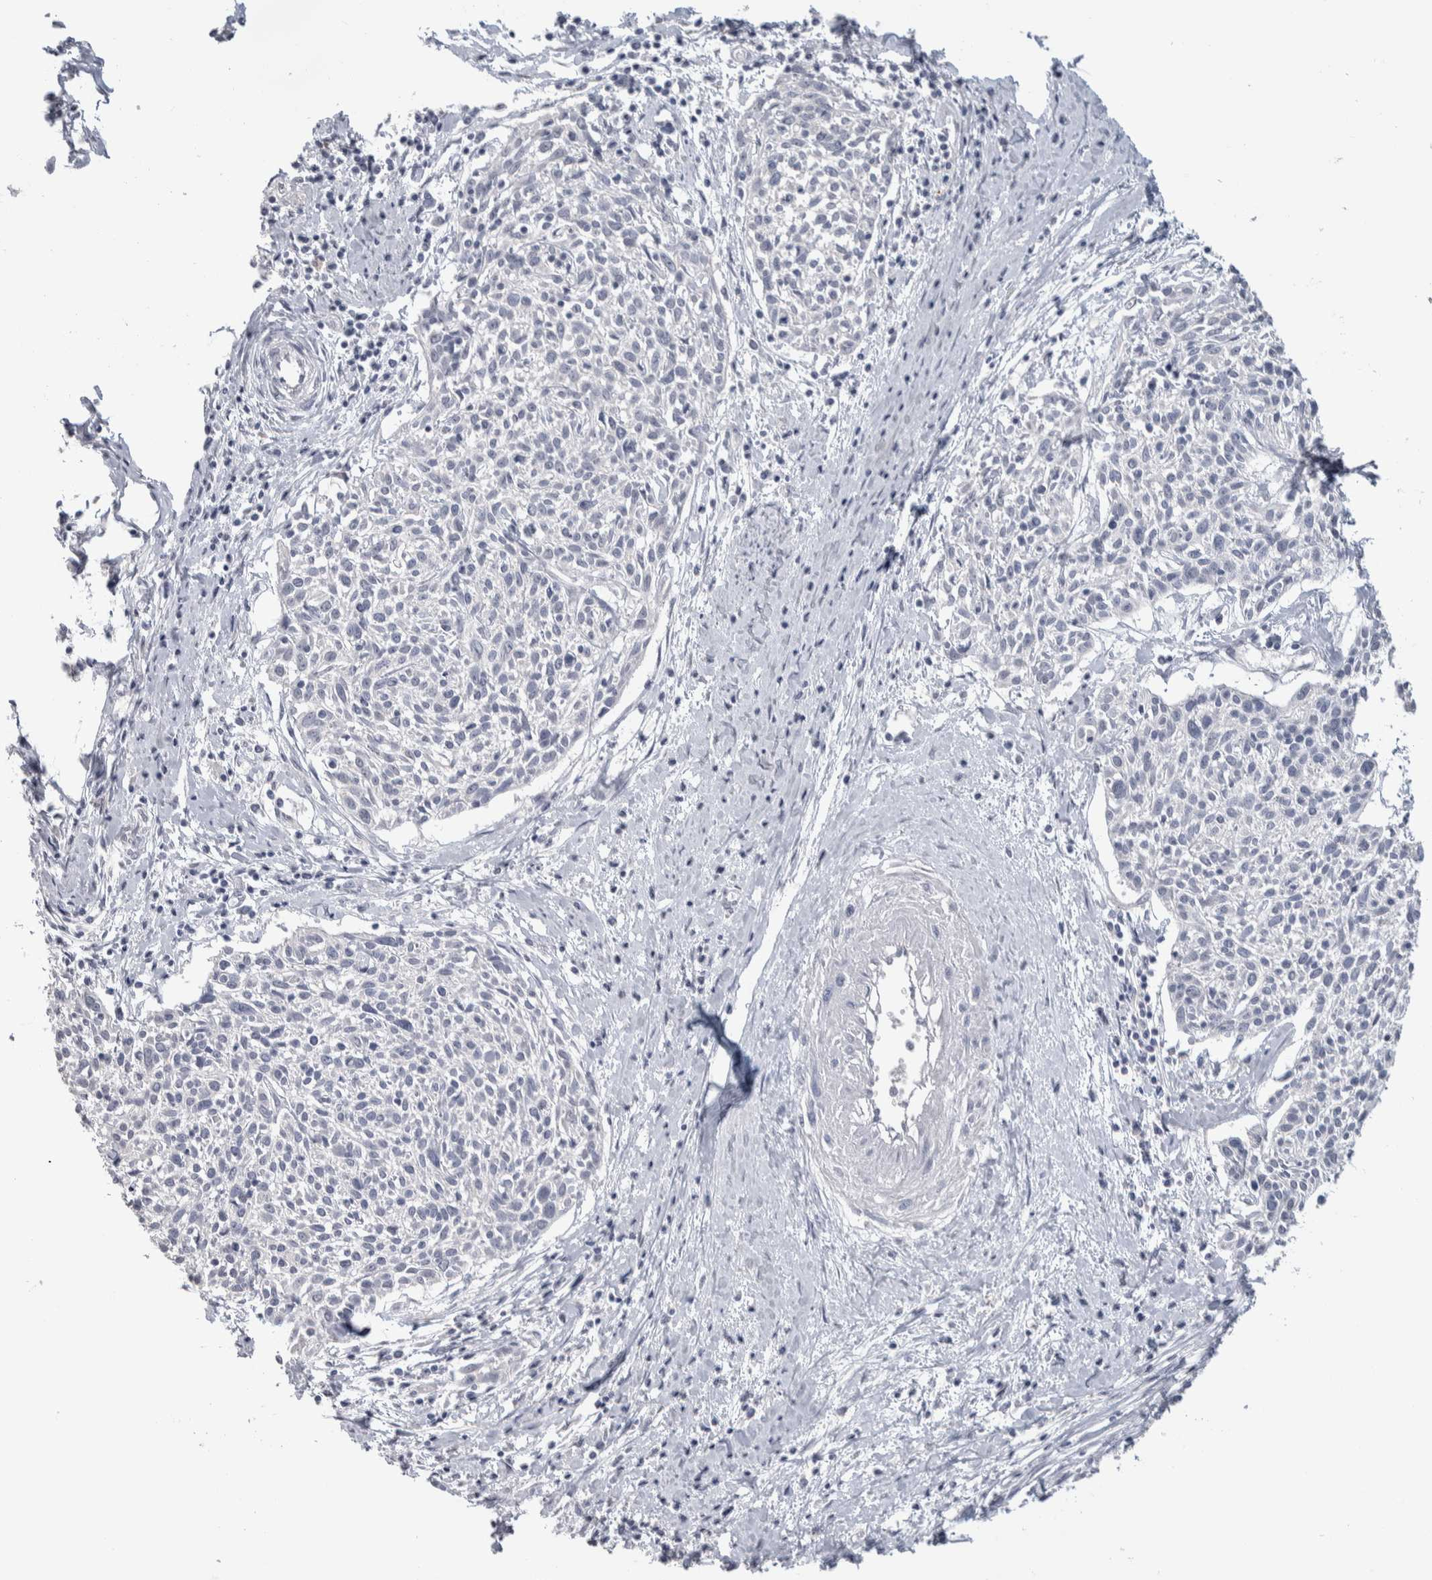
{"staining": {"intensity": "negative", "quantity": "none", "location": "none"}, "tissue": "cervical cancer", "cell_type": "Tumor cells", "image_type": "cancer", "snomed": [{"axis": "morphology", "description": "Squamous cell carcinoma, NOS"}, {"axis": "topography", "description": "Cervix"}], "caption": "Tumor cells are negative for protein expression in human cervical squamous cell carcinoma. (Stains: DAB (3,3'-diaminobenzidine) immunohistochemistry (IHC) with hematoxylin counter stain, Microscopy: brightfield microscopy at high magnification).", "gene": "TMEM102", "patient": {"sex": "female", "age": 51}}